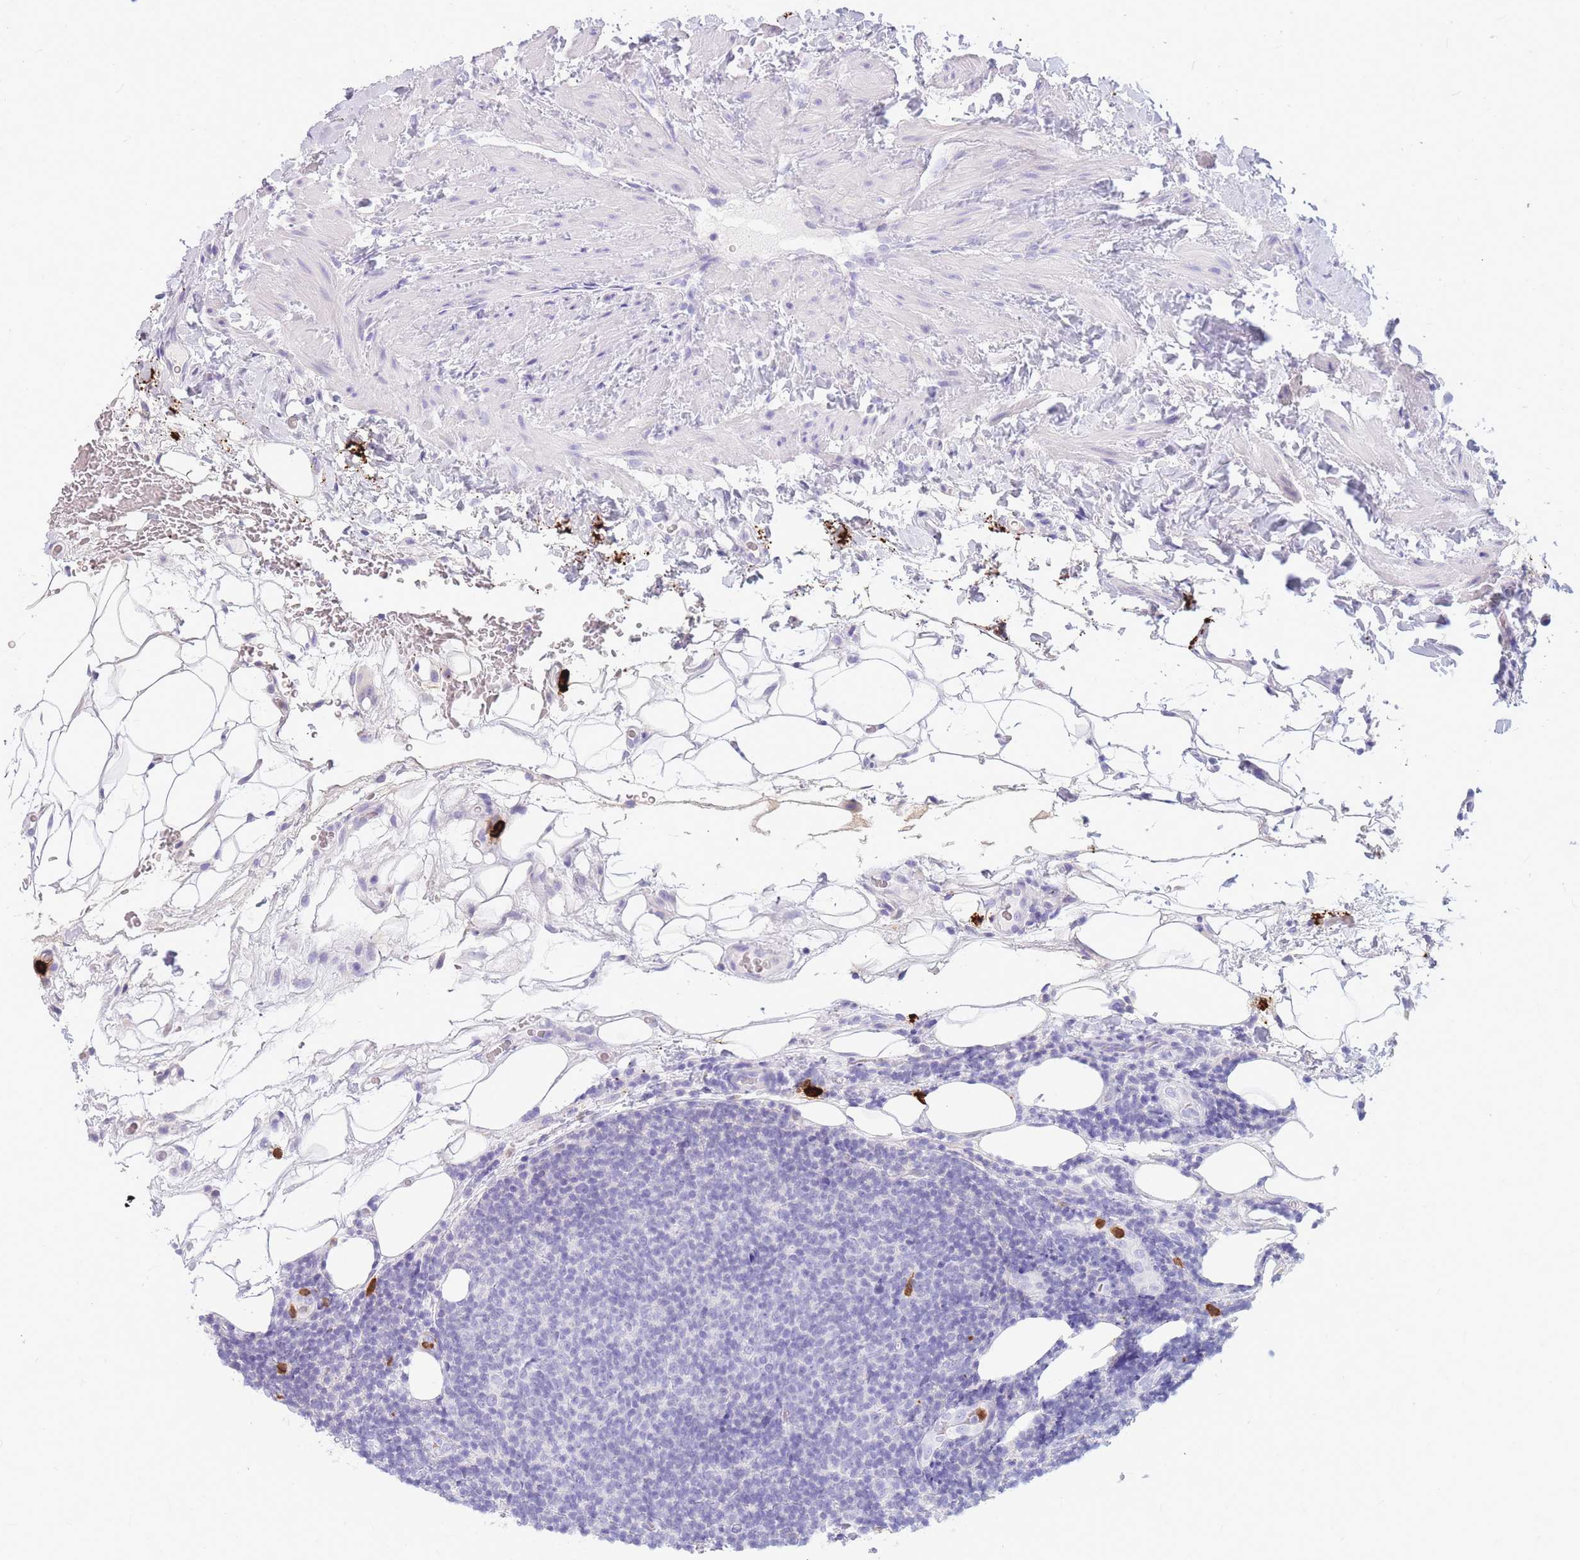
{"staining": {"intensity": "negative", "quantity": "none", "location": "none"}, "tissue": "lymphoma", "cell_type": "Tumor cells", "image_type": "cancer", "snomed": [{"axis": "morphology", "description": "Malignant lymphoma, non-Hodgkin's type, Low grade"}, {"axis": "topography", "description": "Lymph node"}], "caption": "The image shows no significant positivity in tumor cells of lymphoma.", "gene": "TPSAB1", "patient": {"sex": "male", "age": 66}}